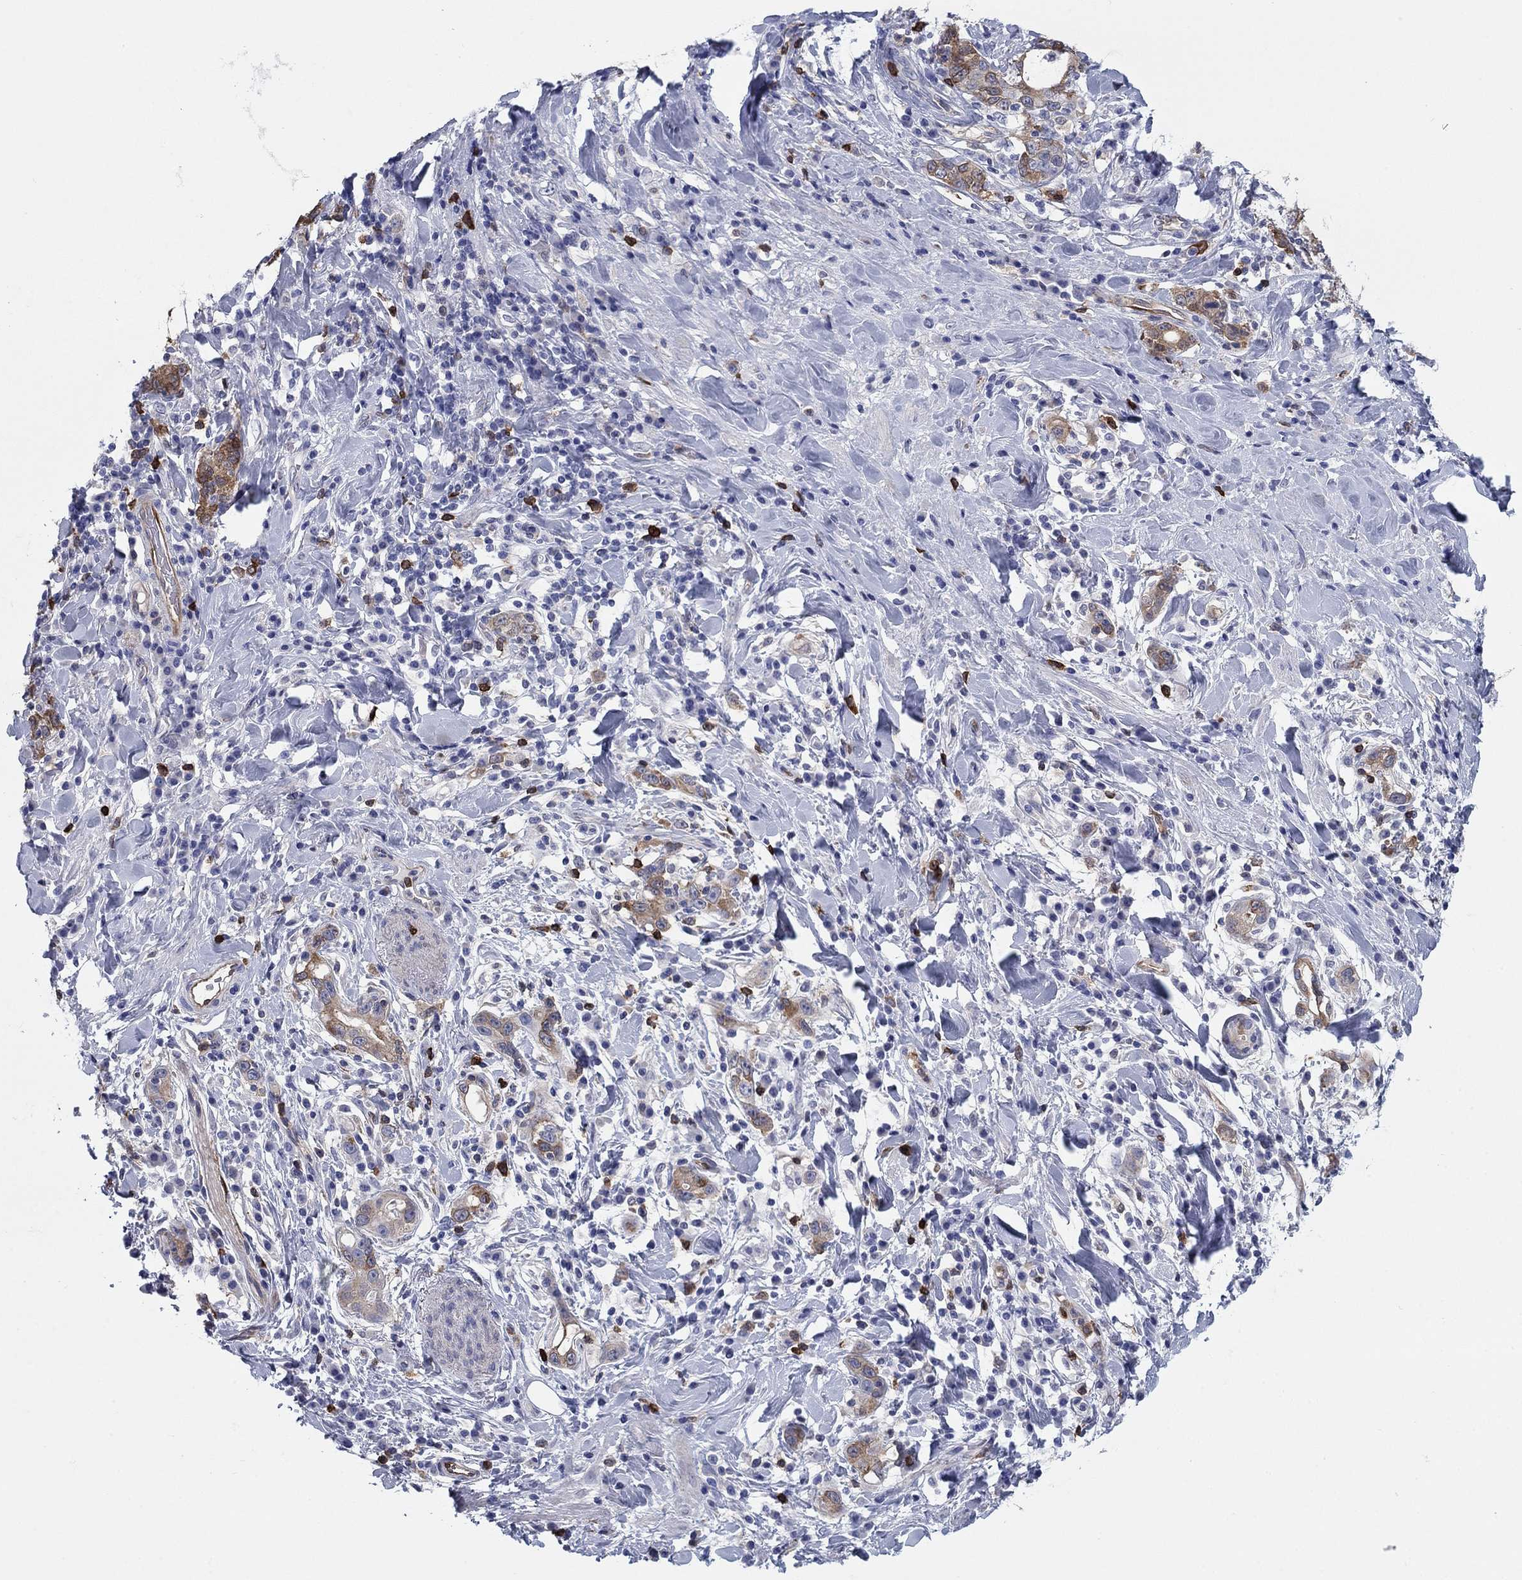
{"staining": {"intensity": "moderate", "quantity": ">75%", "location": "cytoplasmic/membranous"}, "tissue": "stomach cancer", "cell_type": "Tumor cells", "image_type": "cancer", "snomed": [{"axis": "morphology", "description": "Adenocarcinoma, NOS"}, {"axis": "topography", "description": "Stomach"}], "caption": "Immunohistochemistry (IHC) histopathology image of human stomach adenocarcinoma stained for a protein (brown), which demonstrates medium levels of moderate cytoplasmic/membranous expression in approximately >75% of tumor cells.", "gene": "STMN1", "patient": {"sex": "male", "age": 79}}